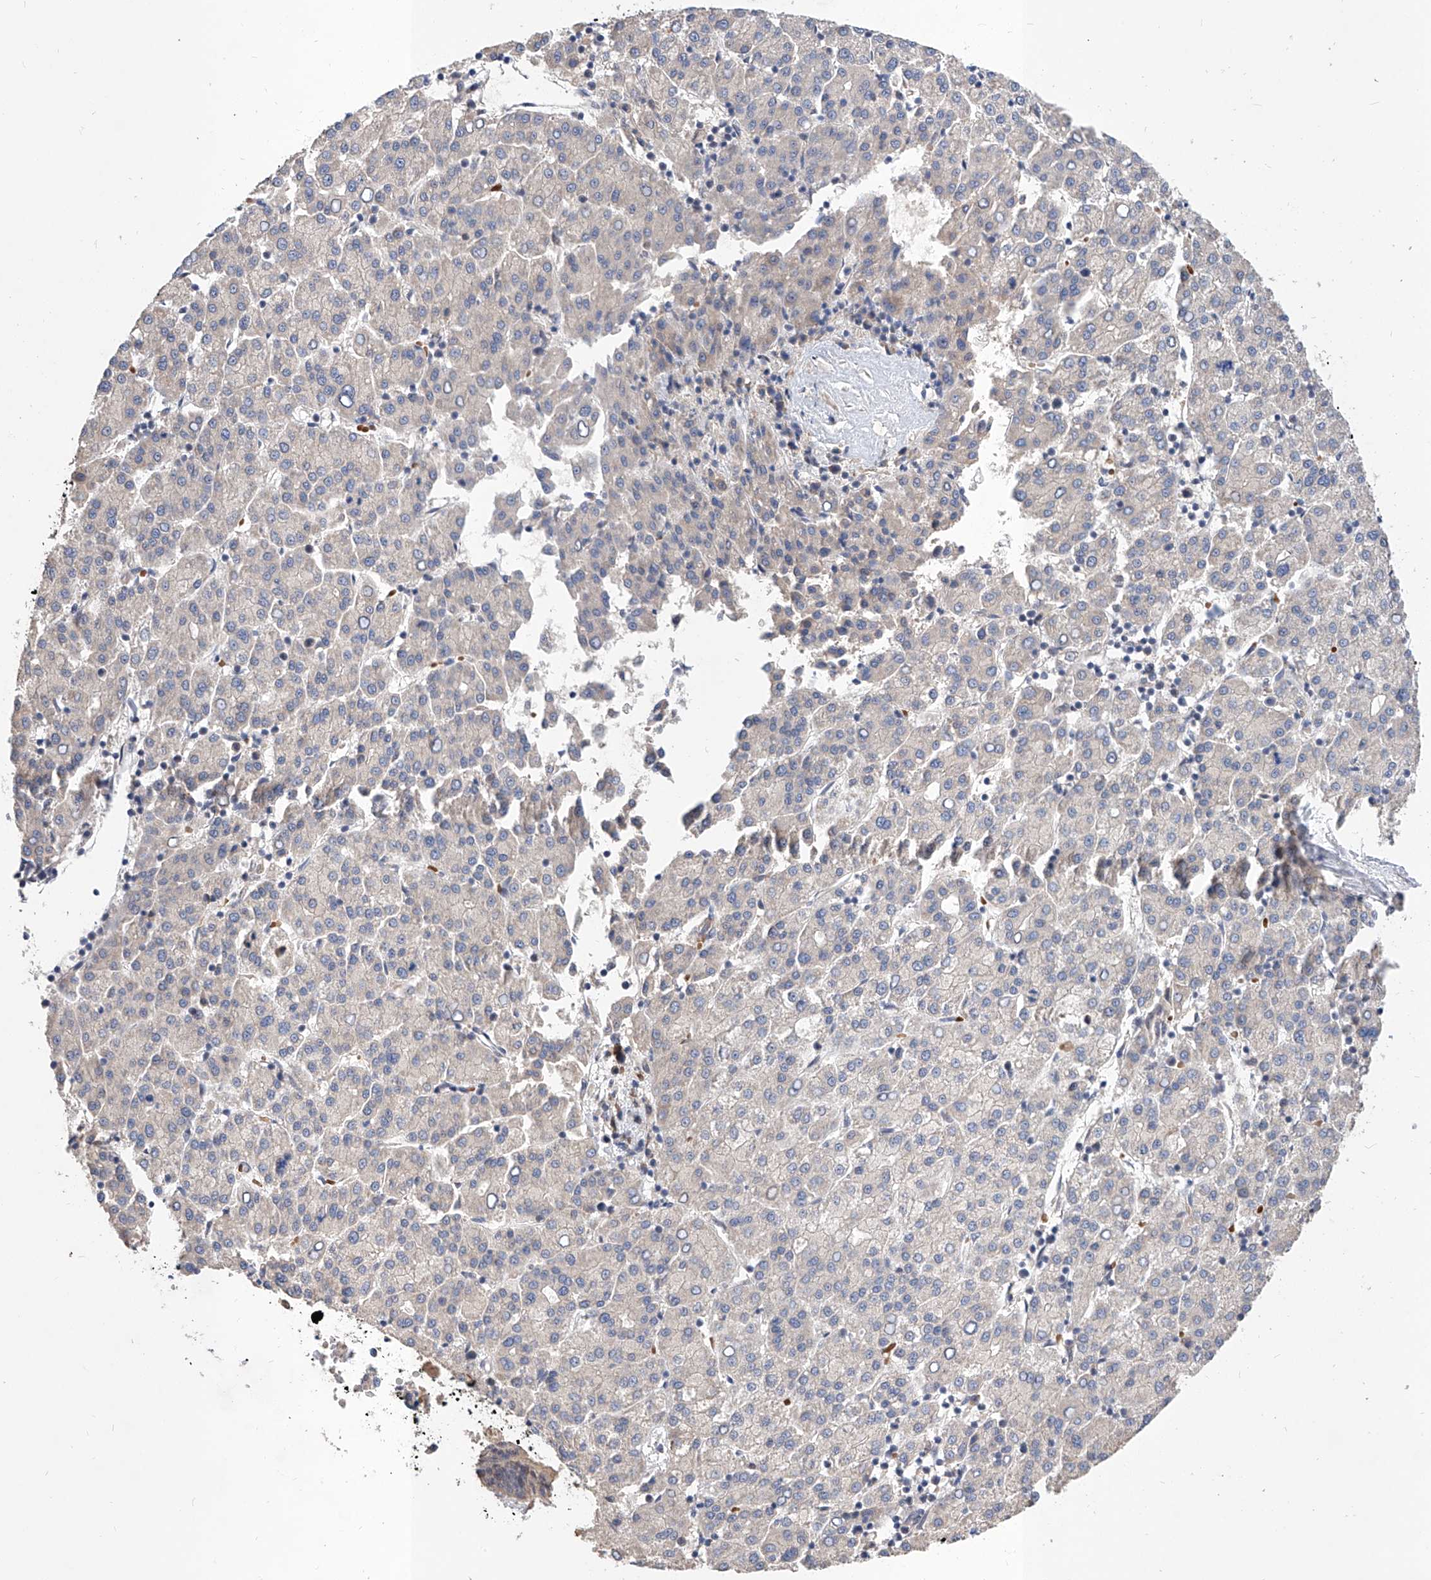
{"staining": {"intensity": "negative", "quantity": "none", "location": "none"}, "tissue": "liver cancer", "cell_type": "Tumor cells", "image_type": "cancer", "snomed": [{"axis": "morphology", "description": "Carcinoma, Hepatocellular, NOS"}, {"axis": "topography", "description": "Liver"}], "caption": "Immunohistochemistry (IHC) of liver cancer (hepatocellular carcinoma) exhibits no staining in tumor cells. (DAB IHC, high magnification).", "gene": "CARMIL3", "patient": {"sex": "female", "age": 58}}